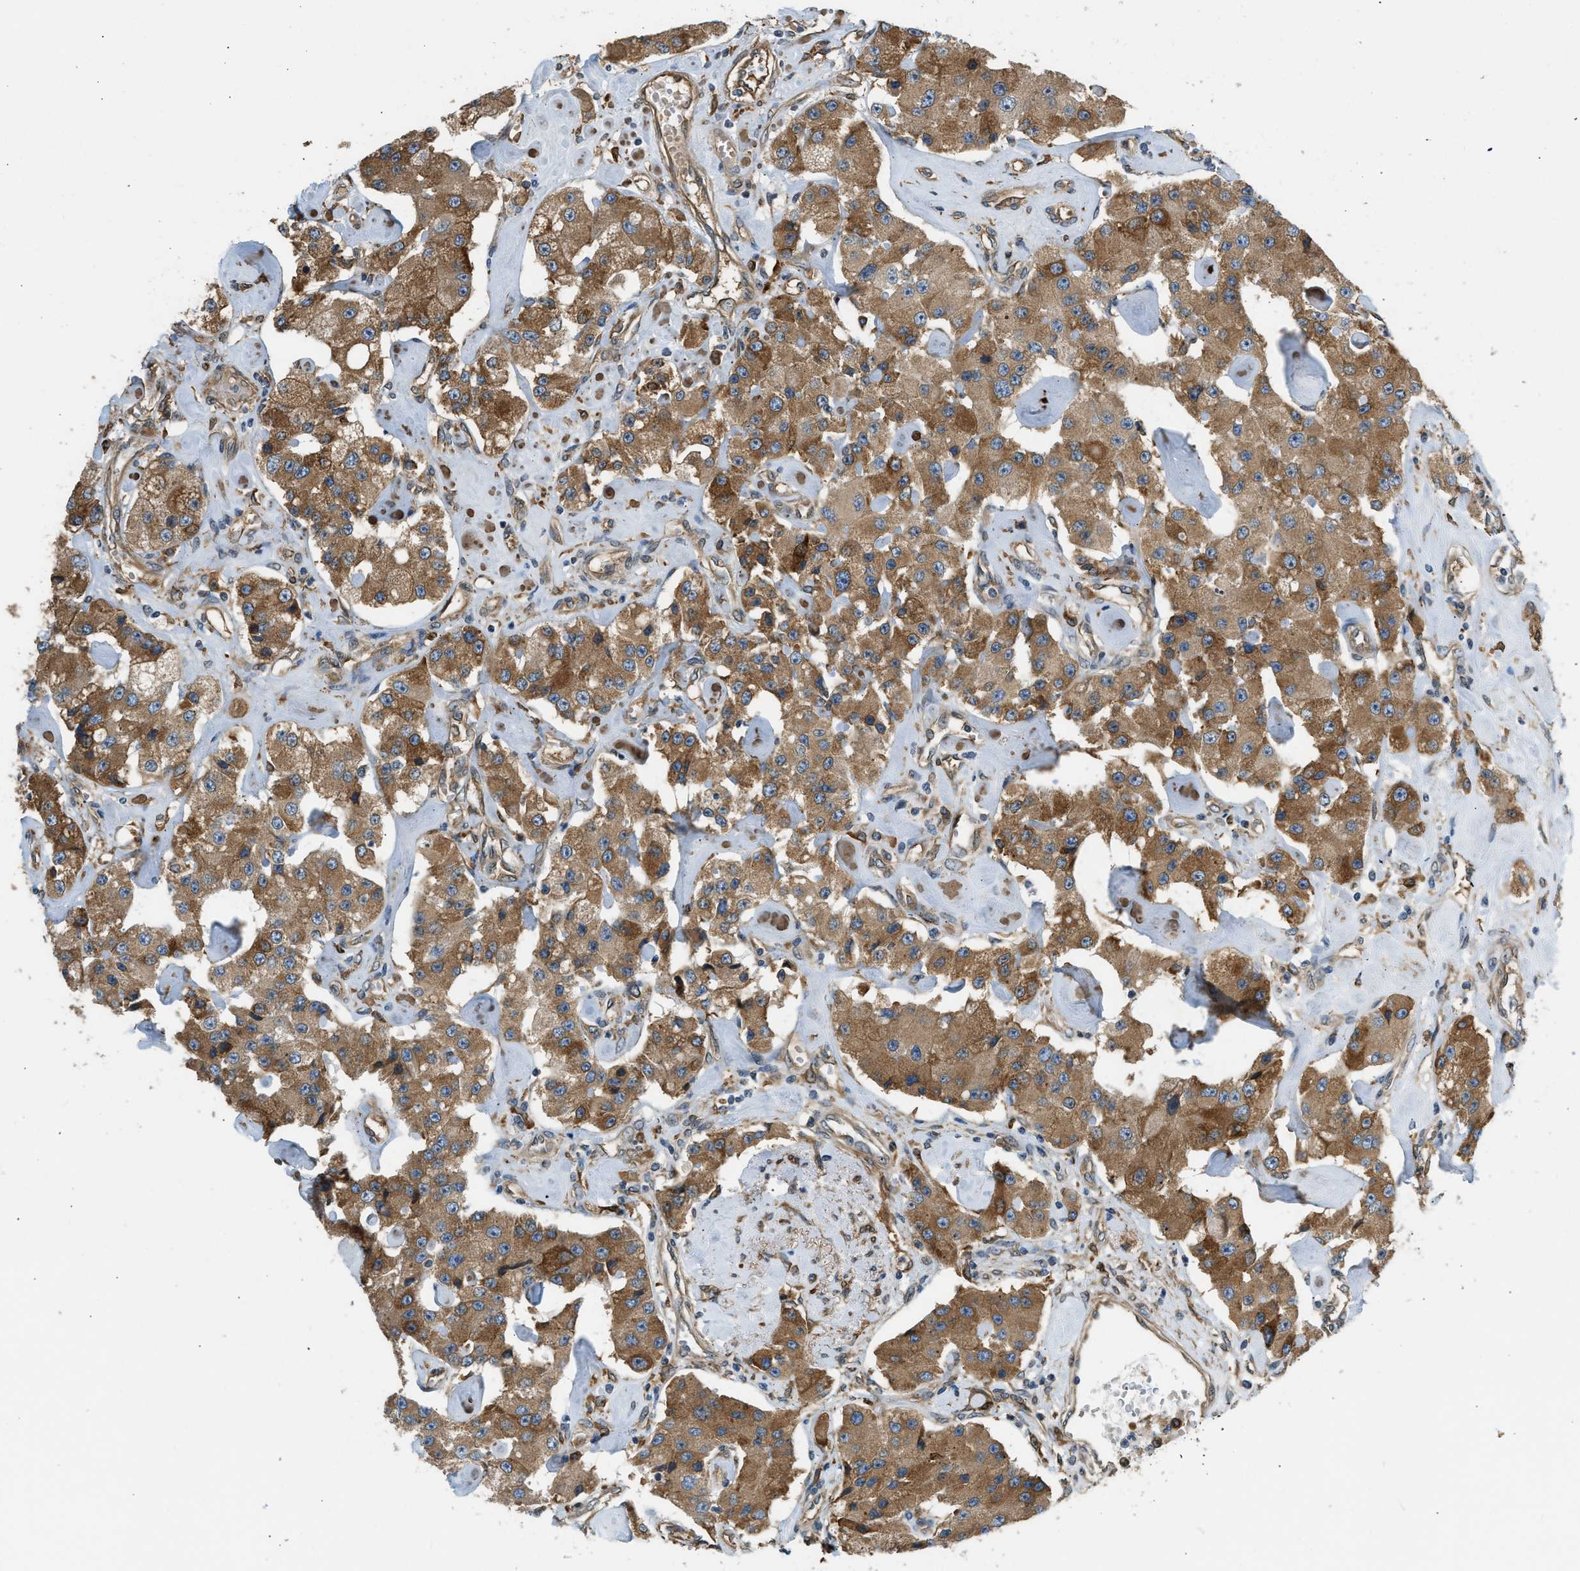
{"staining": {"intensity": "moderate", "quantity": ">75%", "location": "cytoplasmic/membranous"}, "tissue": "carcinoid", "cell_type": "Tumor cells", "image_type": "cancer", "snomed": [{"axis": "morphology", "description": "Carcinoid, malignant, NOS"}, {"axis": "topography", "description": "Pancreas"}], "caption": "This is a micrograph of immunohistochemistry staining of carcinoid (malignant), which shows moderate staining in the cytoplasmic/membranous of tumor cells.", "gene": "OS9", "patient": {"sex": "male", "age": 41}}